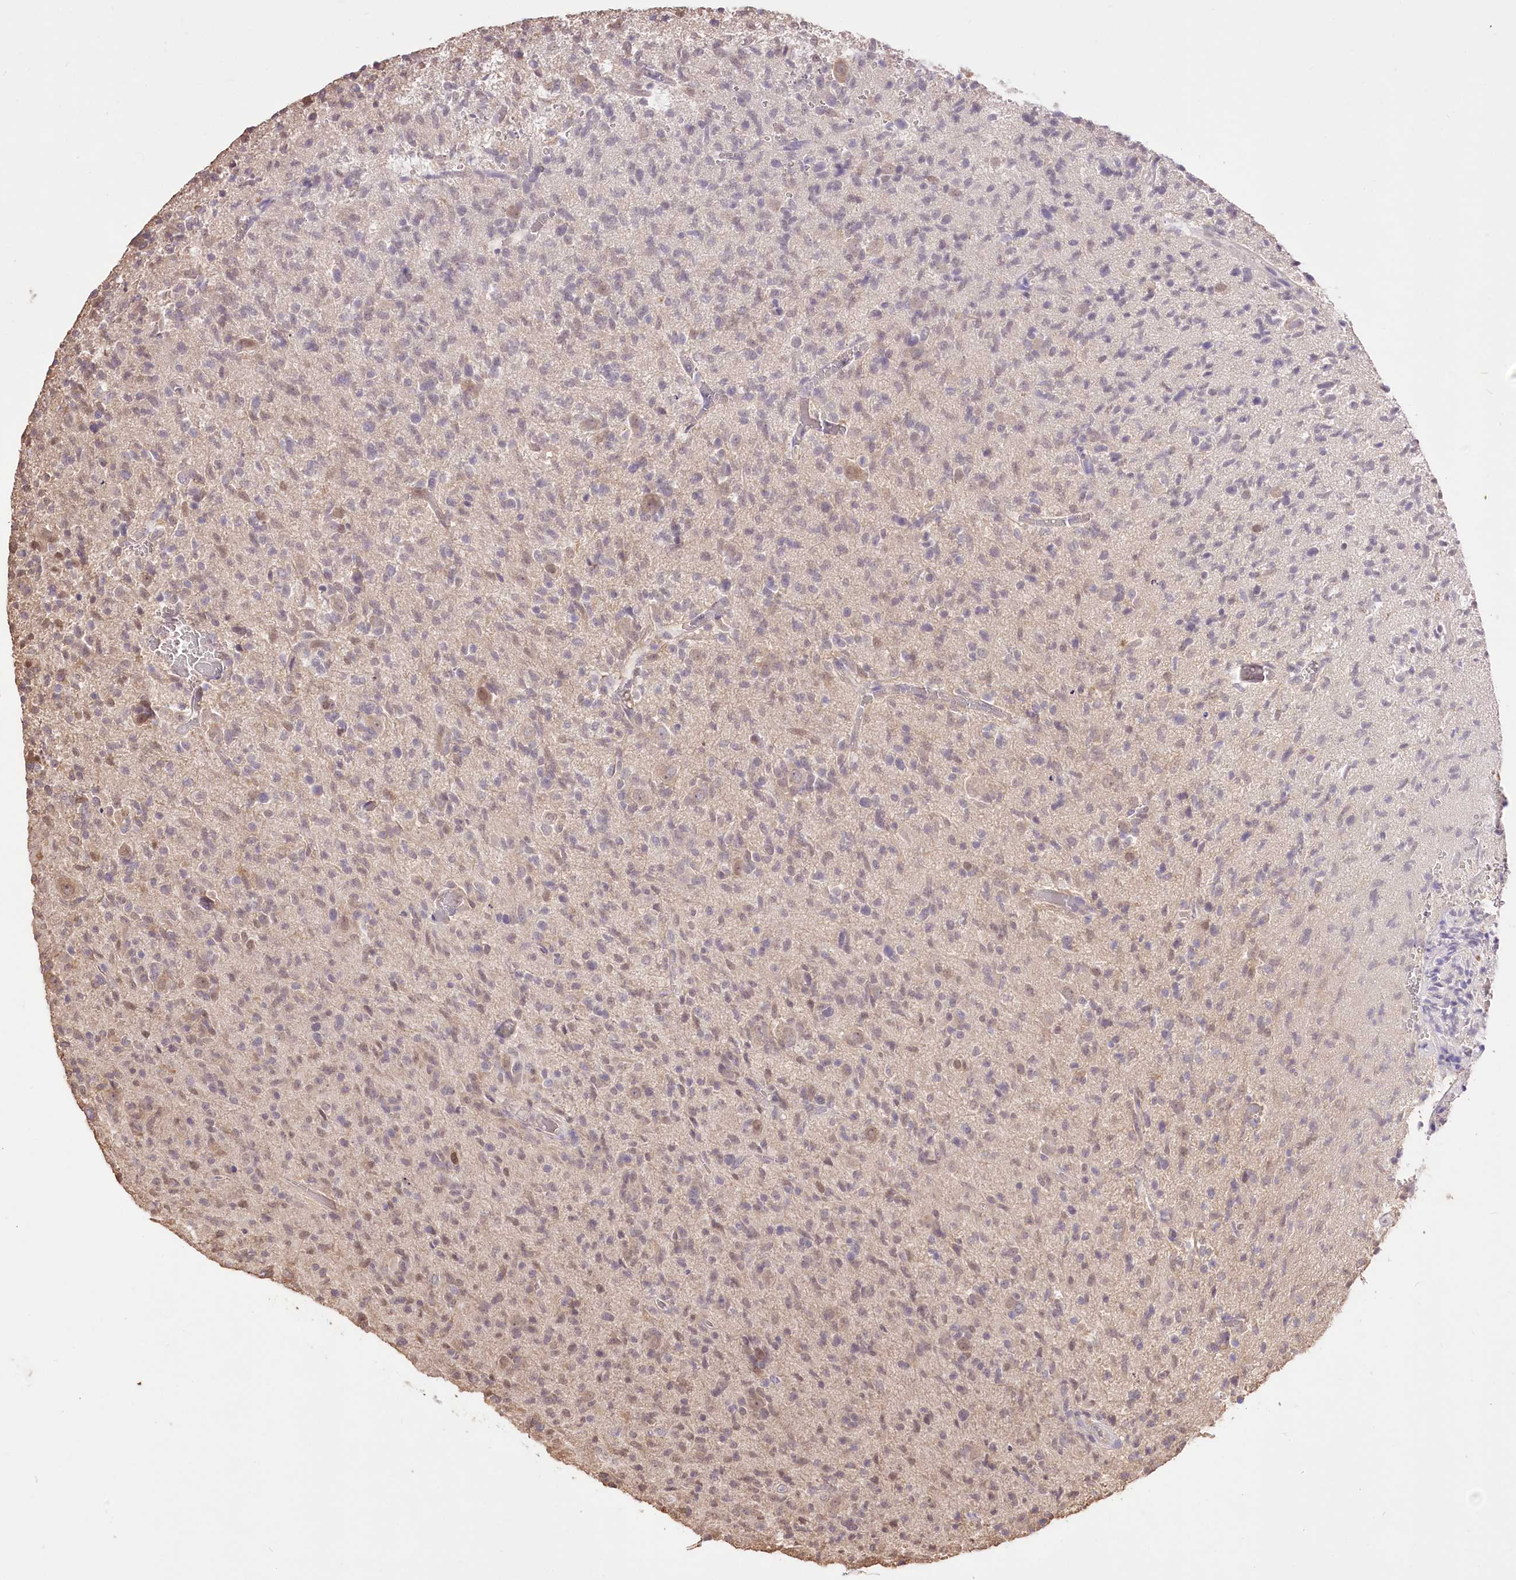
{"staining": {"intensity": "weak", "quantity": "25%-75%", "location": "nuclear"}, "tissue": "glioma", "cell_type": "Tumor cells", "image_type": "cancer", "snomed": [{"axis": "morphology", "description": "Glioma, malignant, High grade"}, {"axis": "topography", "description": "Brain"}], "caption": "Glioma was stained to show a protein in brown. There is low levels of weak nuclear staining in approximately 25%-75% of tumor cells. The protein of interest is stained brown, and the nuclei are stained in blue (DAB (3,3'-diaminobenzidine) IHC with brightfield microscopy, high magnification).", "gene": "R3HDM2", "patient": {"sex": "female", "age": 57}}